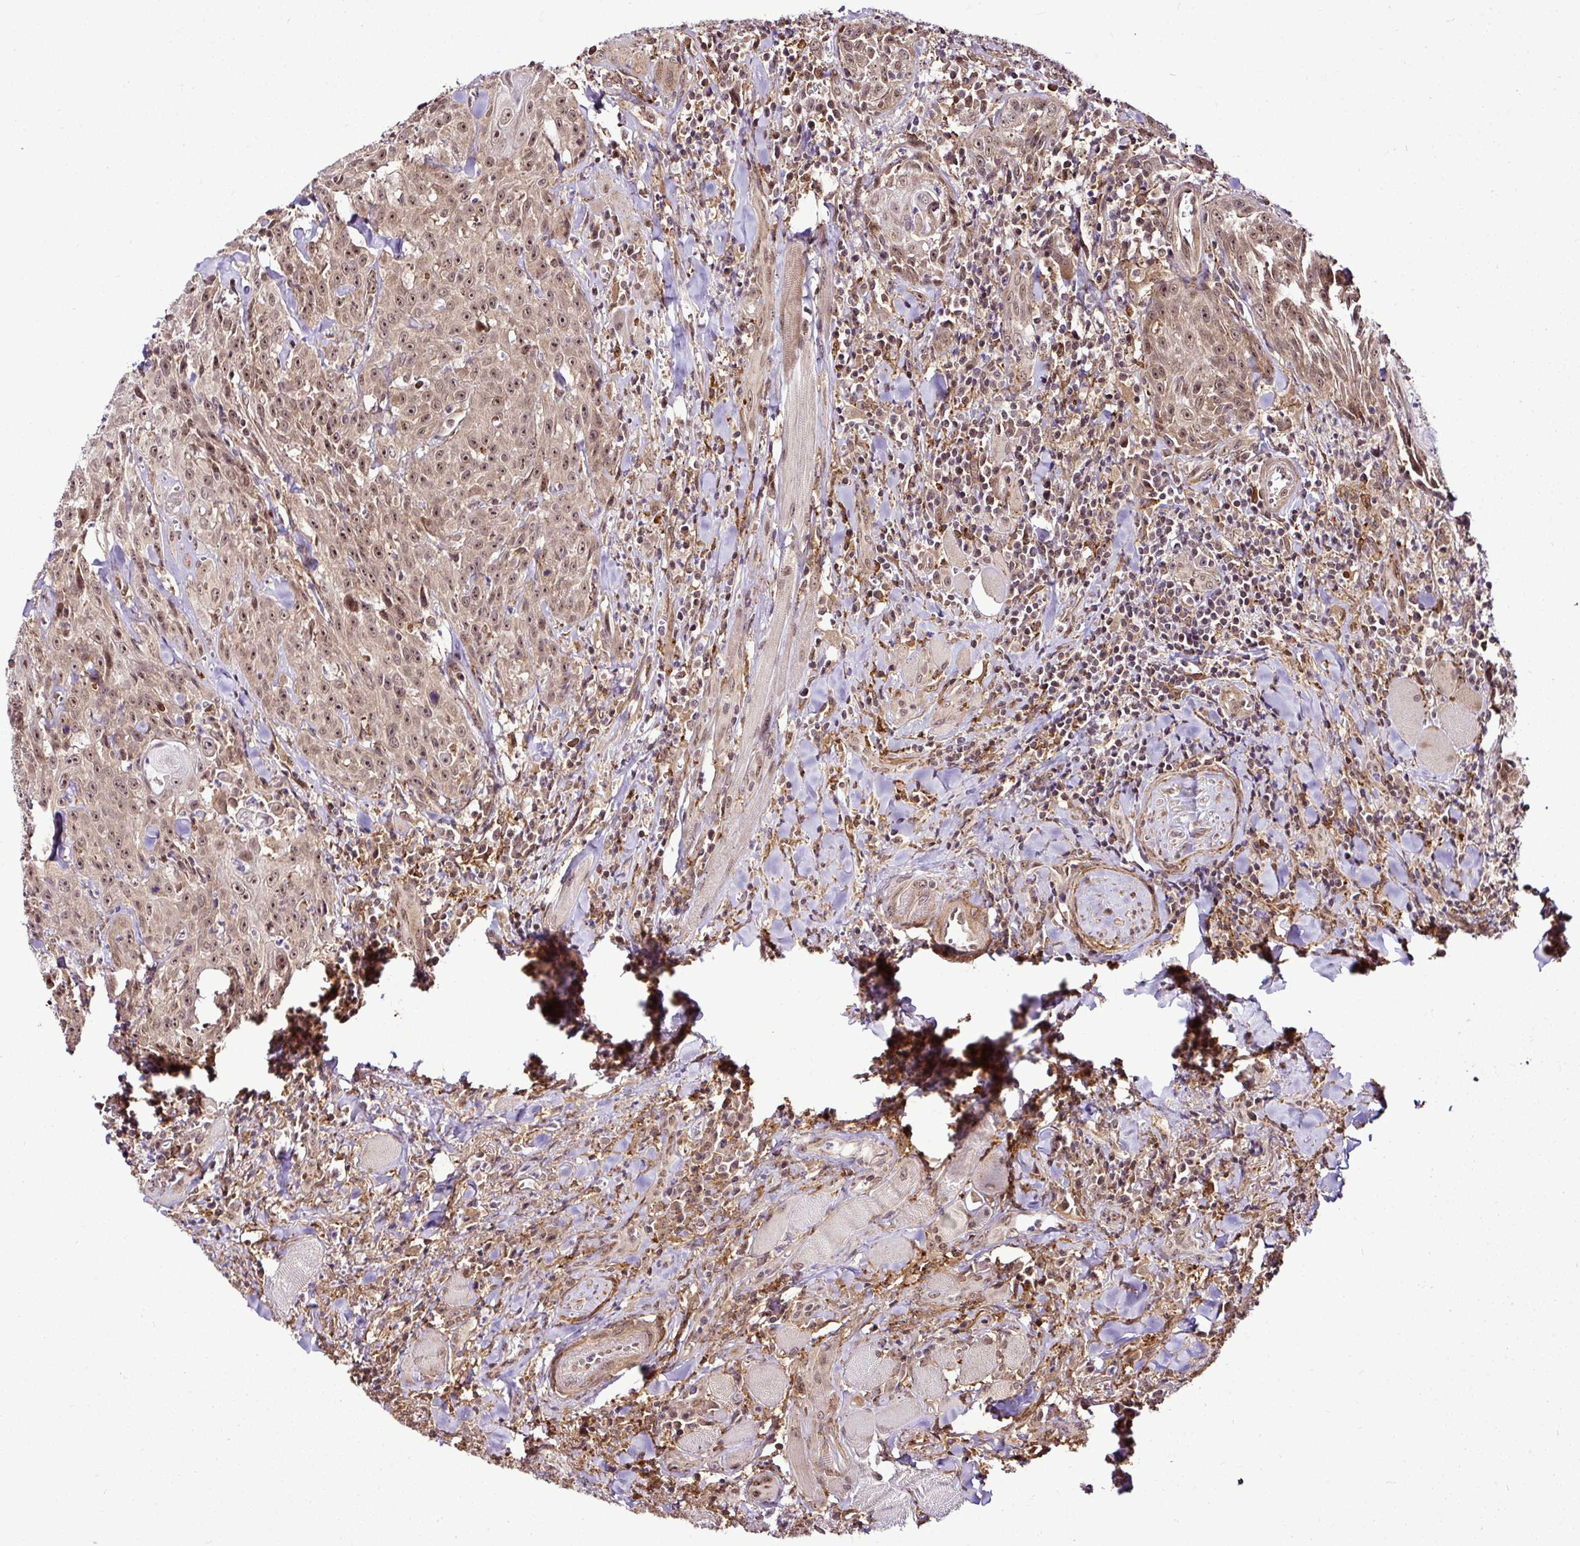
{"staining": {"intensity": "weak", "quantity": ">75%", "location": "nuclear"}, "tissue": "head and neck cancer", "cell_type": "Tumor cells", "image_type": "cancer", "snomed": [{"axis": "morphology", "description": "Normal tissue, NOS"}, {"axis": "morphology", "description": "Squamous cell carcinoma, NOS"}, {"axis": "topography", "description": "Oral tissue"}, {"axis": "topography", "description": "Head-Neck"}], "caption": "Protein positivity by IHC demonstrates weak nuclear expression in about >75% of tumor cells in head and neck cancer. (DAB (3,3'-diaminobenzidine) = brown stain, brightfield microscopy at high magnification).", "gene": "FAM153A", "patient": {"sex": "female", "age": 70}}